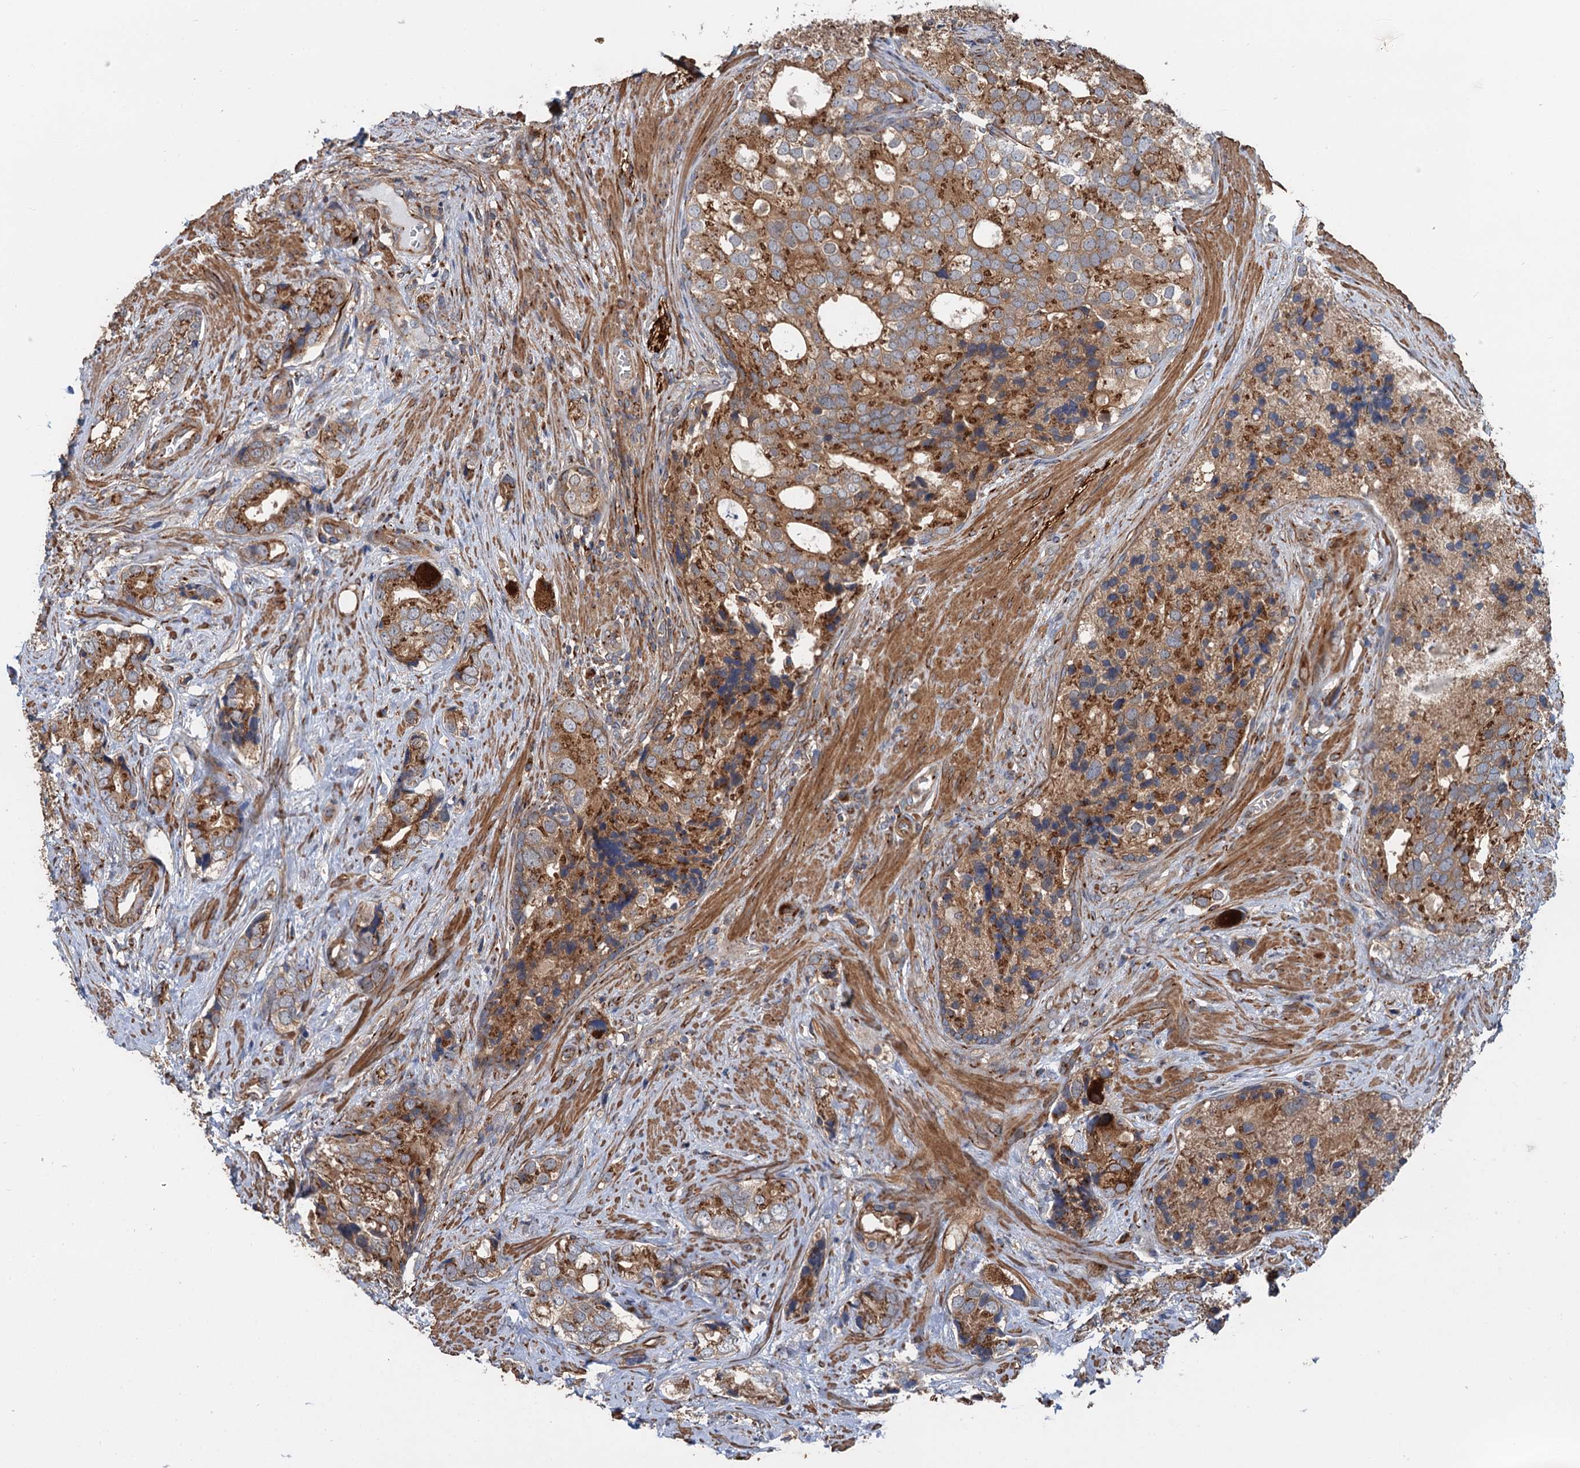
{"staining": {"intensity": "strong", "quantity": "25%-75%", "location": "cytoplasmic/membranous"}, "tissue": "prostate cancer", "cell_type": "Tumor cells", "image_type": "cancer", "snomed": [{"axis": "morphology", "description": "Adenocarcinoma, High grade"}, {"axis": "topography", "description": "Prostate"}], "caption": "An IHC photomicrograph of tumor tissue is shown. Protein staining in brown shows strong cytoplasmic/membranous positivity in prostate cancer within tumor cells. The protein is shown in brown color, while the nuclei are stained blue.", "gene": "ANKRD26", "patient": {"sex": "male", "age": 75}}